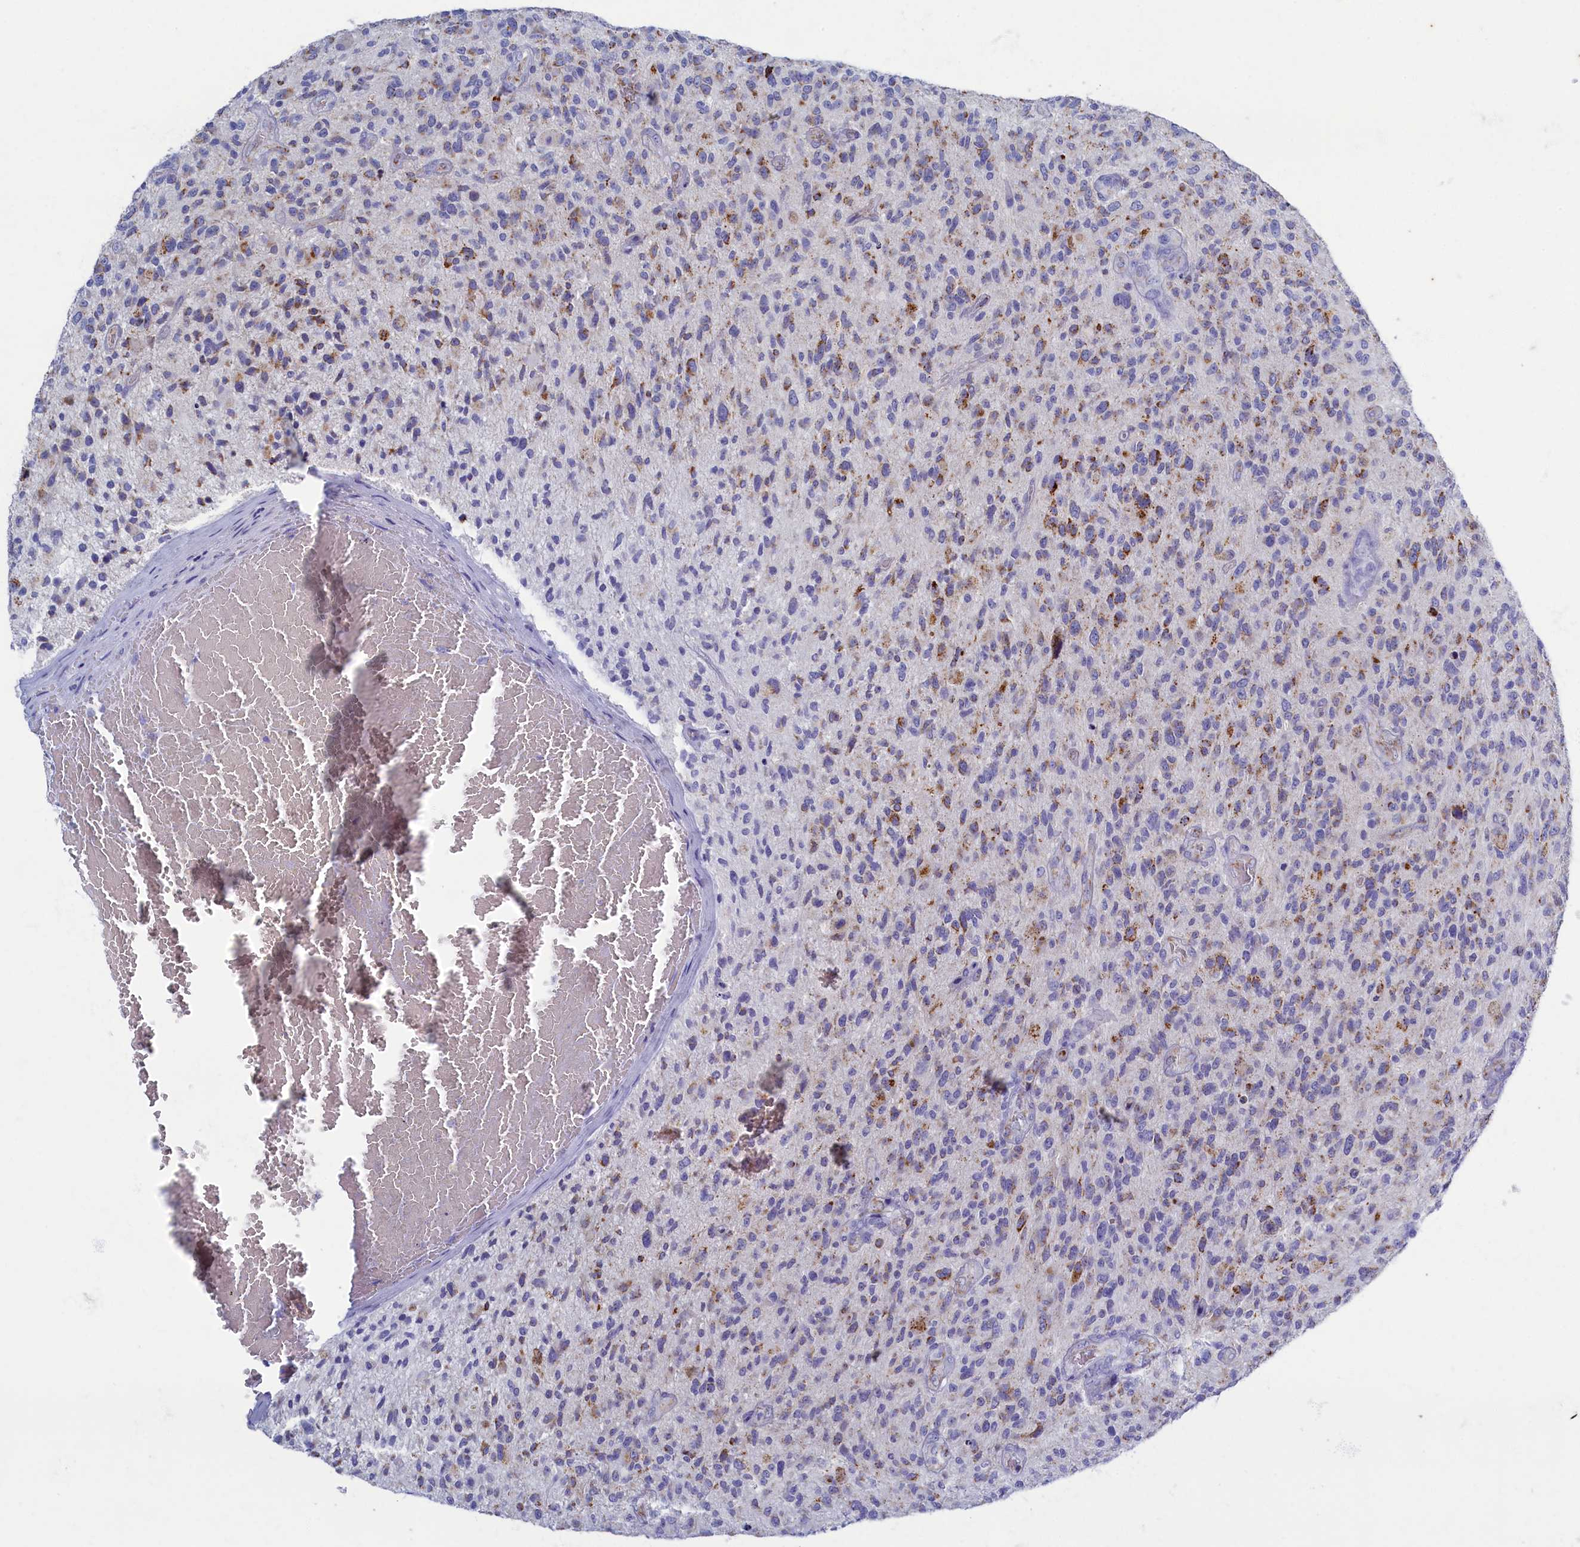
{"staining": {"intensity": "moderate", "quantity": "<25%", "location": "cytoplasmic/membranous"}, "tissue": "glioma", "cell_type": "Tumor cells", "image_type": "cancer", "snomed": [{"axis": "morphology", "description": "Glioma, malignant, High grade"}, {"axis": "topography", "description": "Brain"}], "caption": "Moderate cytoplasmic/membranous protein staining is present in about <25% of tumor cells in glioma.", "gene": "OCIAD2", "patient": {"sex": "male", "age": 47}}